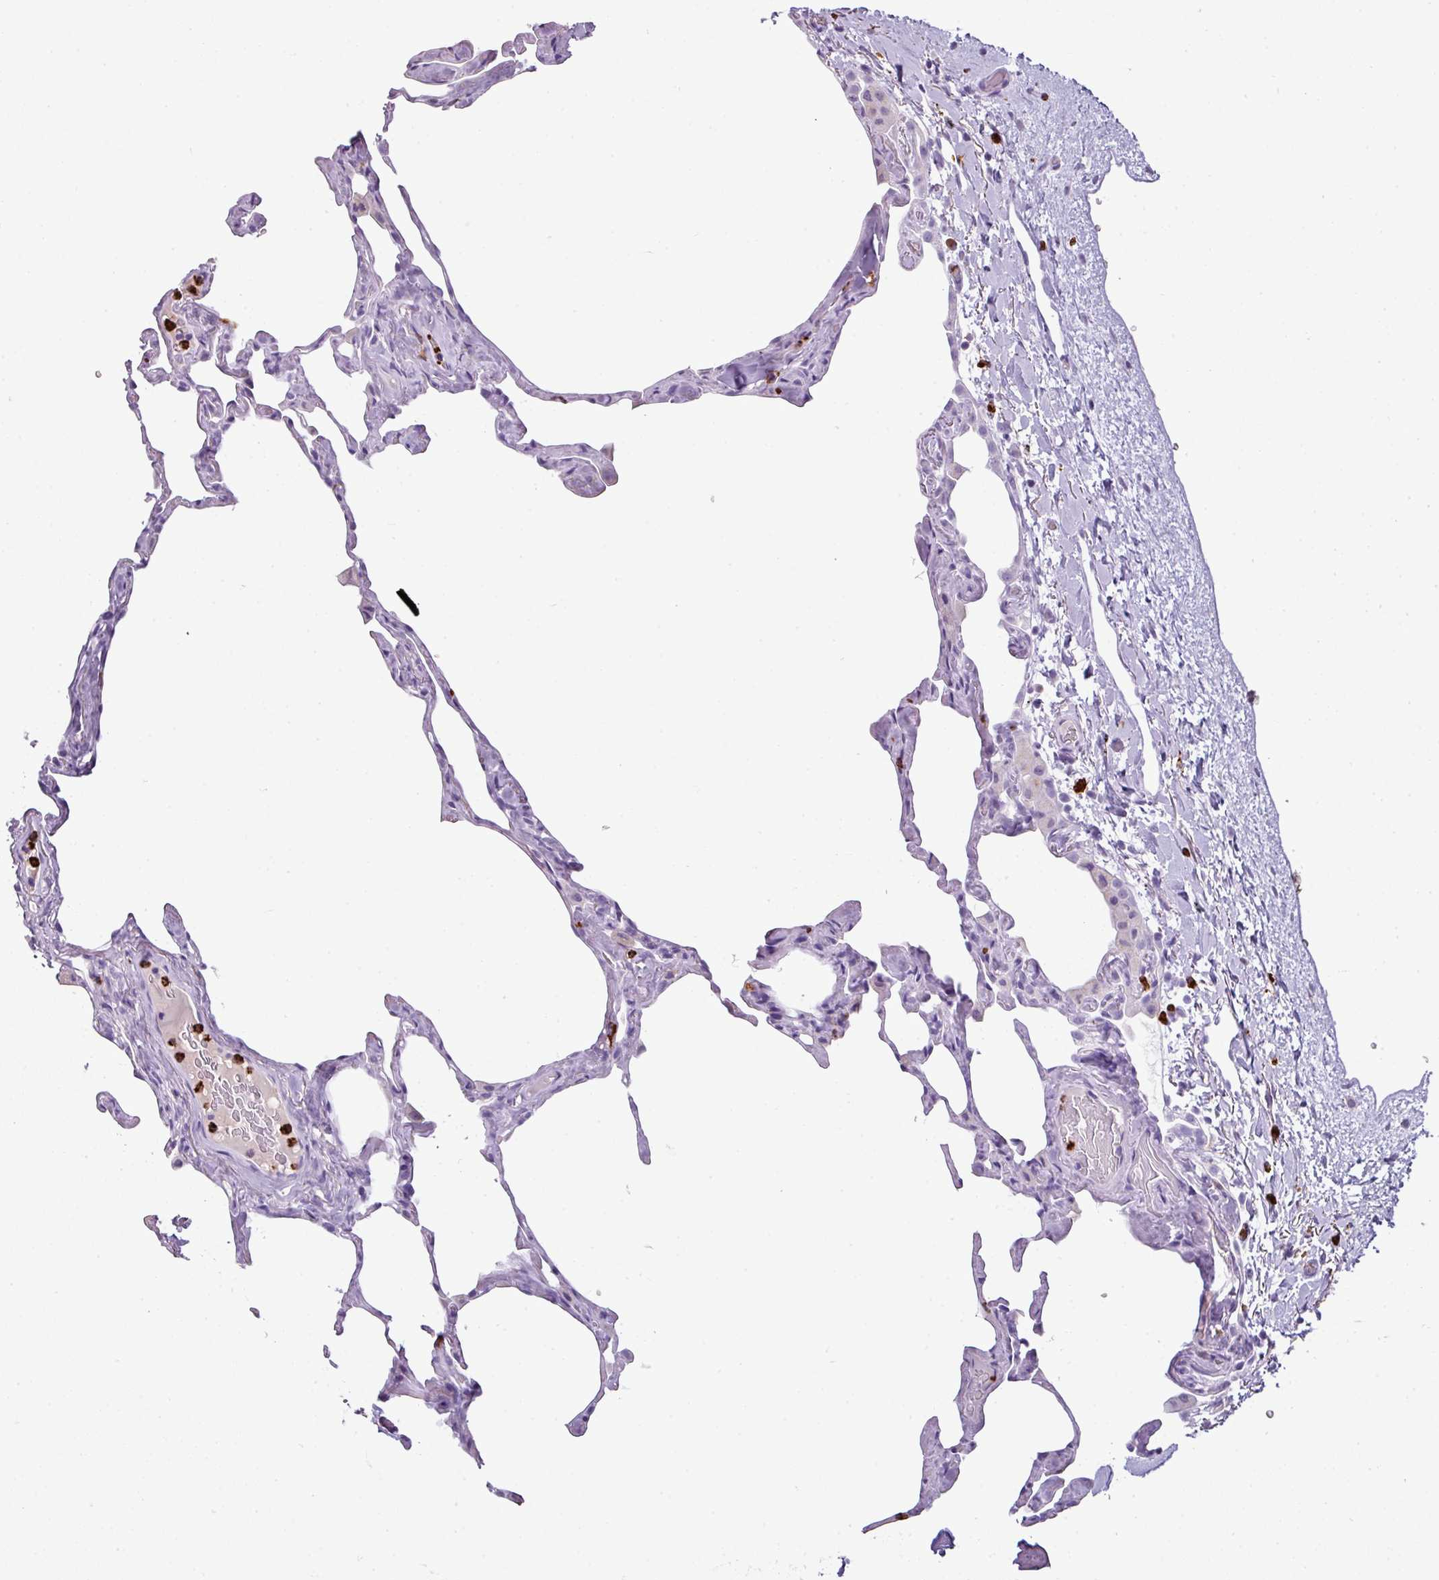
{"staining": {"intensity": "negative", "quantity": "none", "location": "none"}, "tissue": "lung", "cell_type": "Alveolar cells", "image_type": "normal", "snomed": [{"axis": "morphology", "description": "Normal tissue, NOS"}, {"axis": "topography", "description": "Lung"}], "caption": "IHC of normal lung demonstrates no staining in alveolar cells.", "gene": "CTSG", "patient": {"sex": "male", "age": 65}}